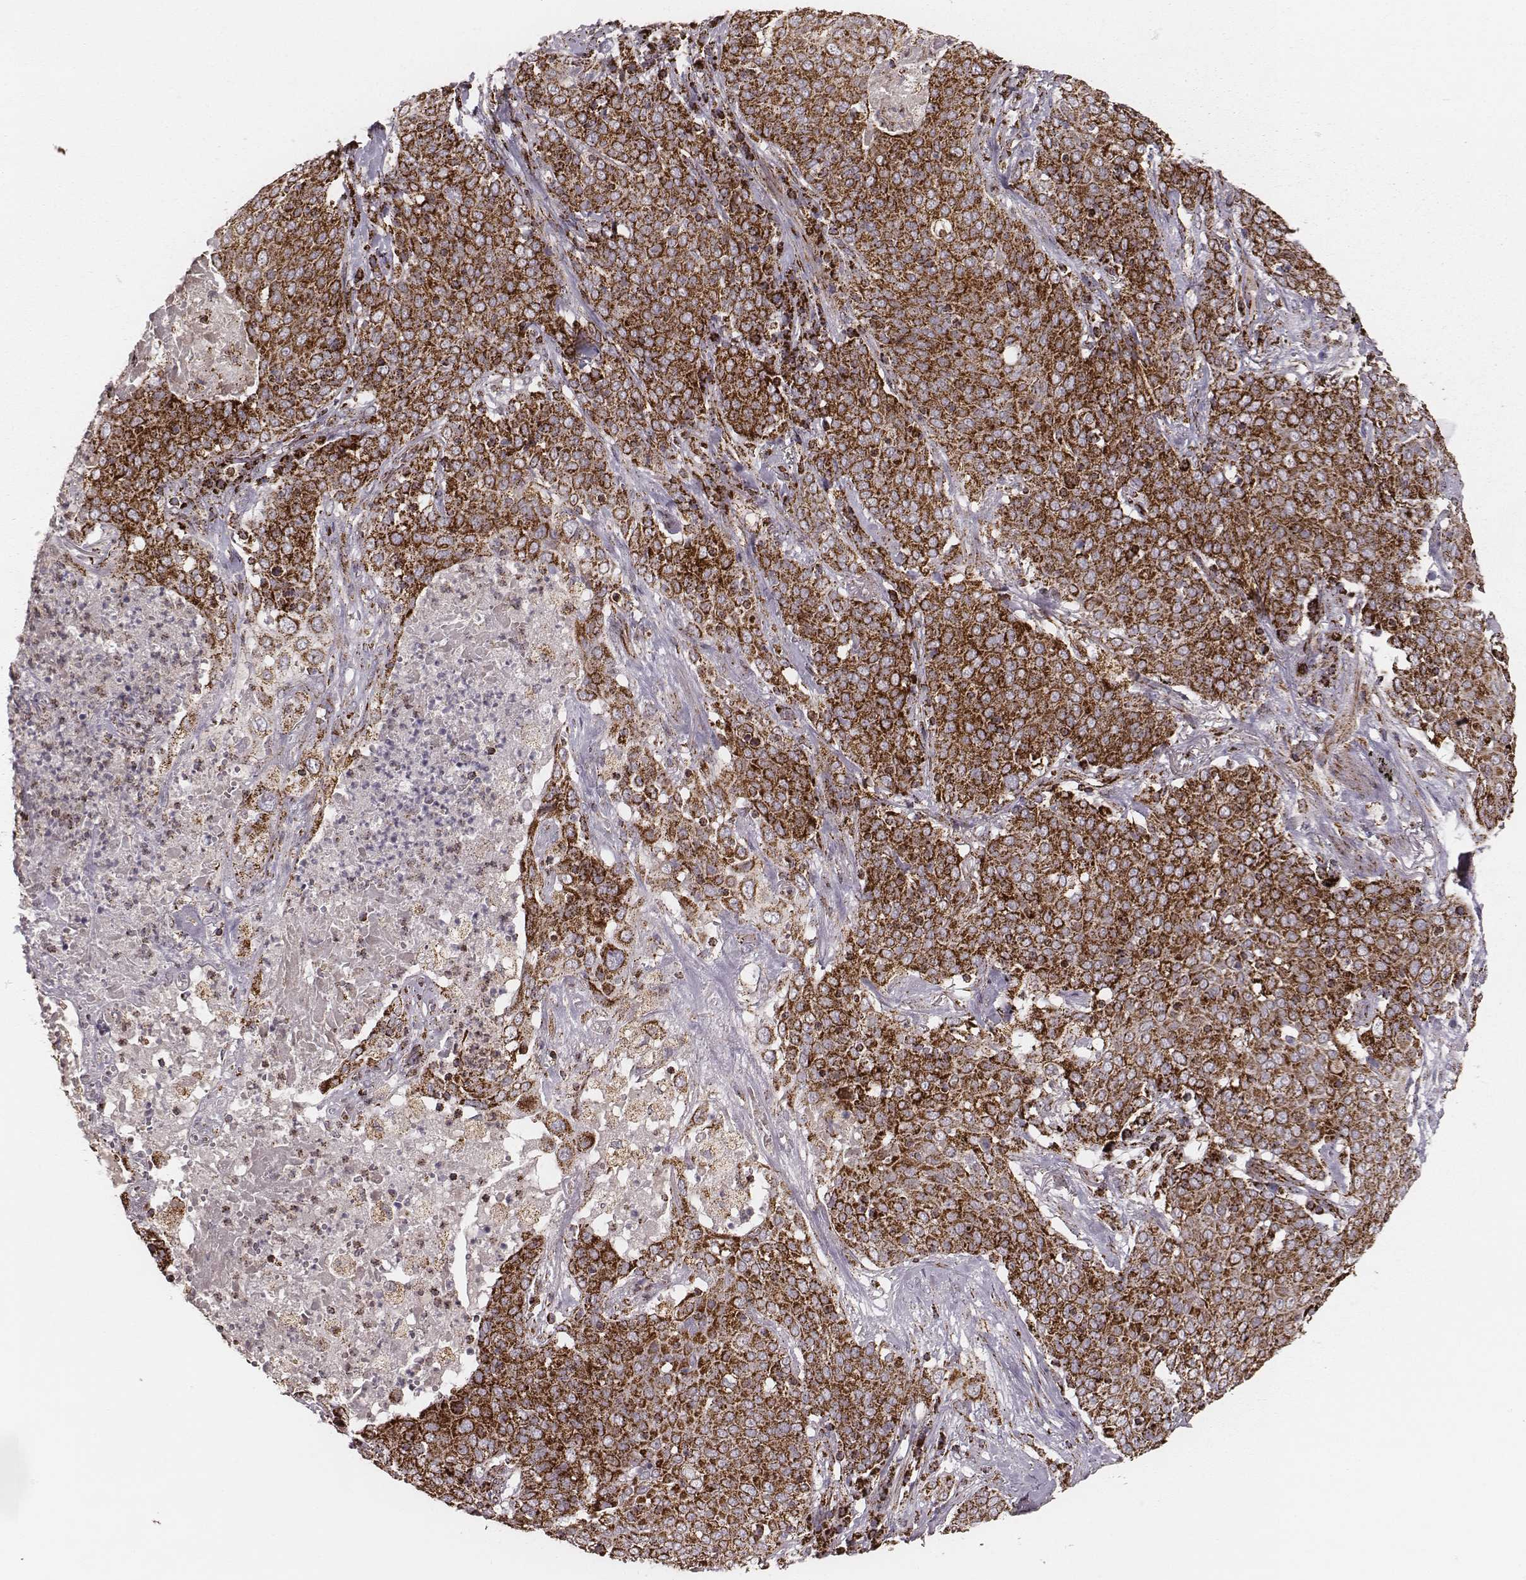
{"staining": {"intensity": "strong", "quantity": ">75%", "location": "cytoplasmic/membranous"}, "tissue": "lung cancer", "cell_type": "Tumor cells", "image_type": "cancer", "snomed": [{"axis": "morphology", "description": "Squamous cell carcinoma, NOS"}, {"axis": "topography", "description": "Lung"}], "caption": "Tumor cells demonstrate high levels of strong cytoplasmic/membranous staining in about >75% of cells in lung cancer.", "gene": "TUFM", "patient": {"sex": "male", "age": 82}}